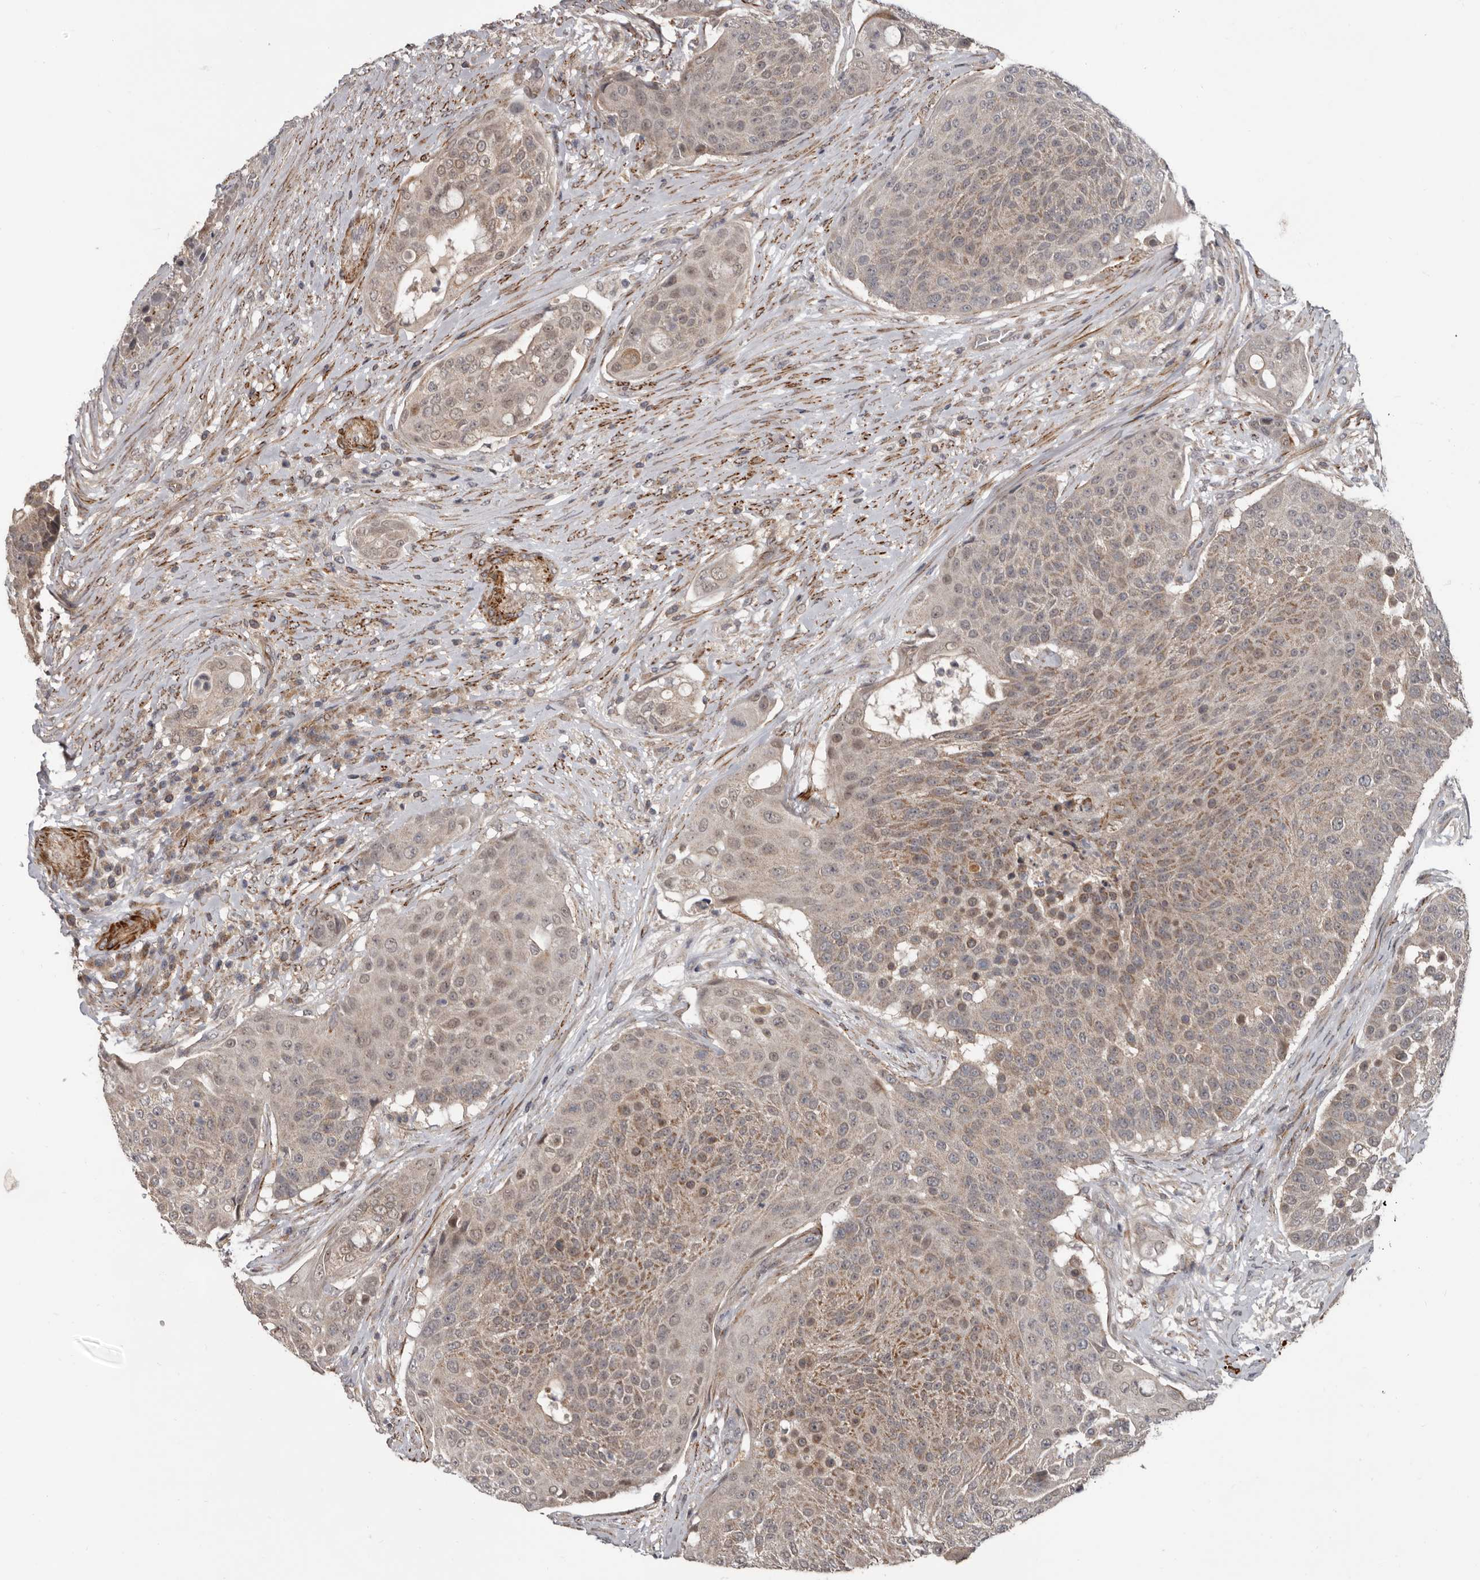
{"staining": {"intensity": "weak", "quantity": "<25%", "location": "cytoplasmic/membranous,nuclear"}, "tissue": "urothelial cancer", "cell_type": "Tumor cells", "image_type": "cancer", "snomed": [{"axis": "morphology", "description": "Urothelial carcinoma, High grade"}, {"axis": "topography", "description": "Urinary bladder"}], "caption": "Protein analysis of urothelial cancer exhibits no significant staining in tumor cells.", "gene": "FGFR4", "patient": {"sex": "female", "age": 63}}